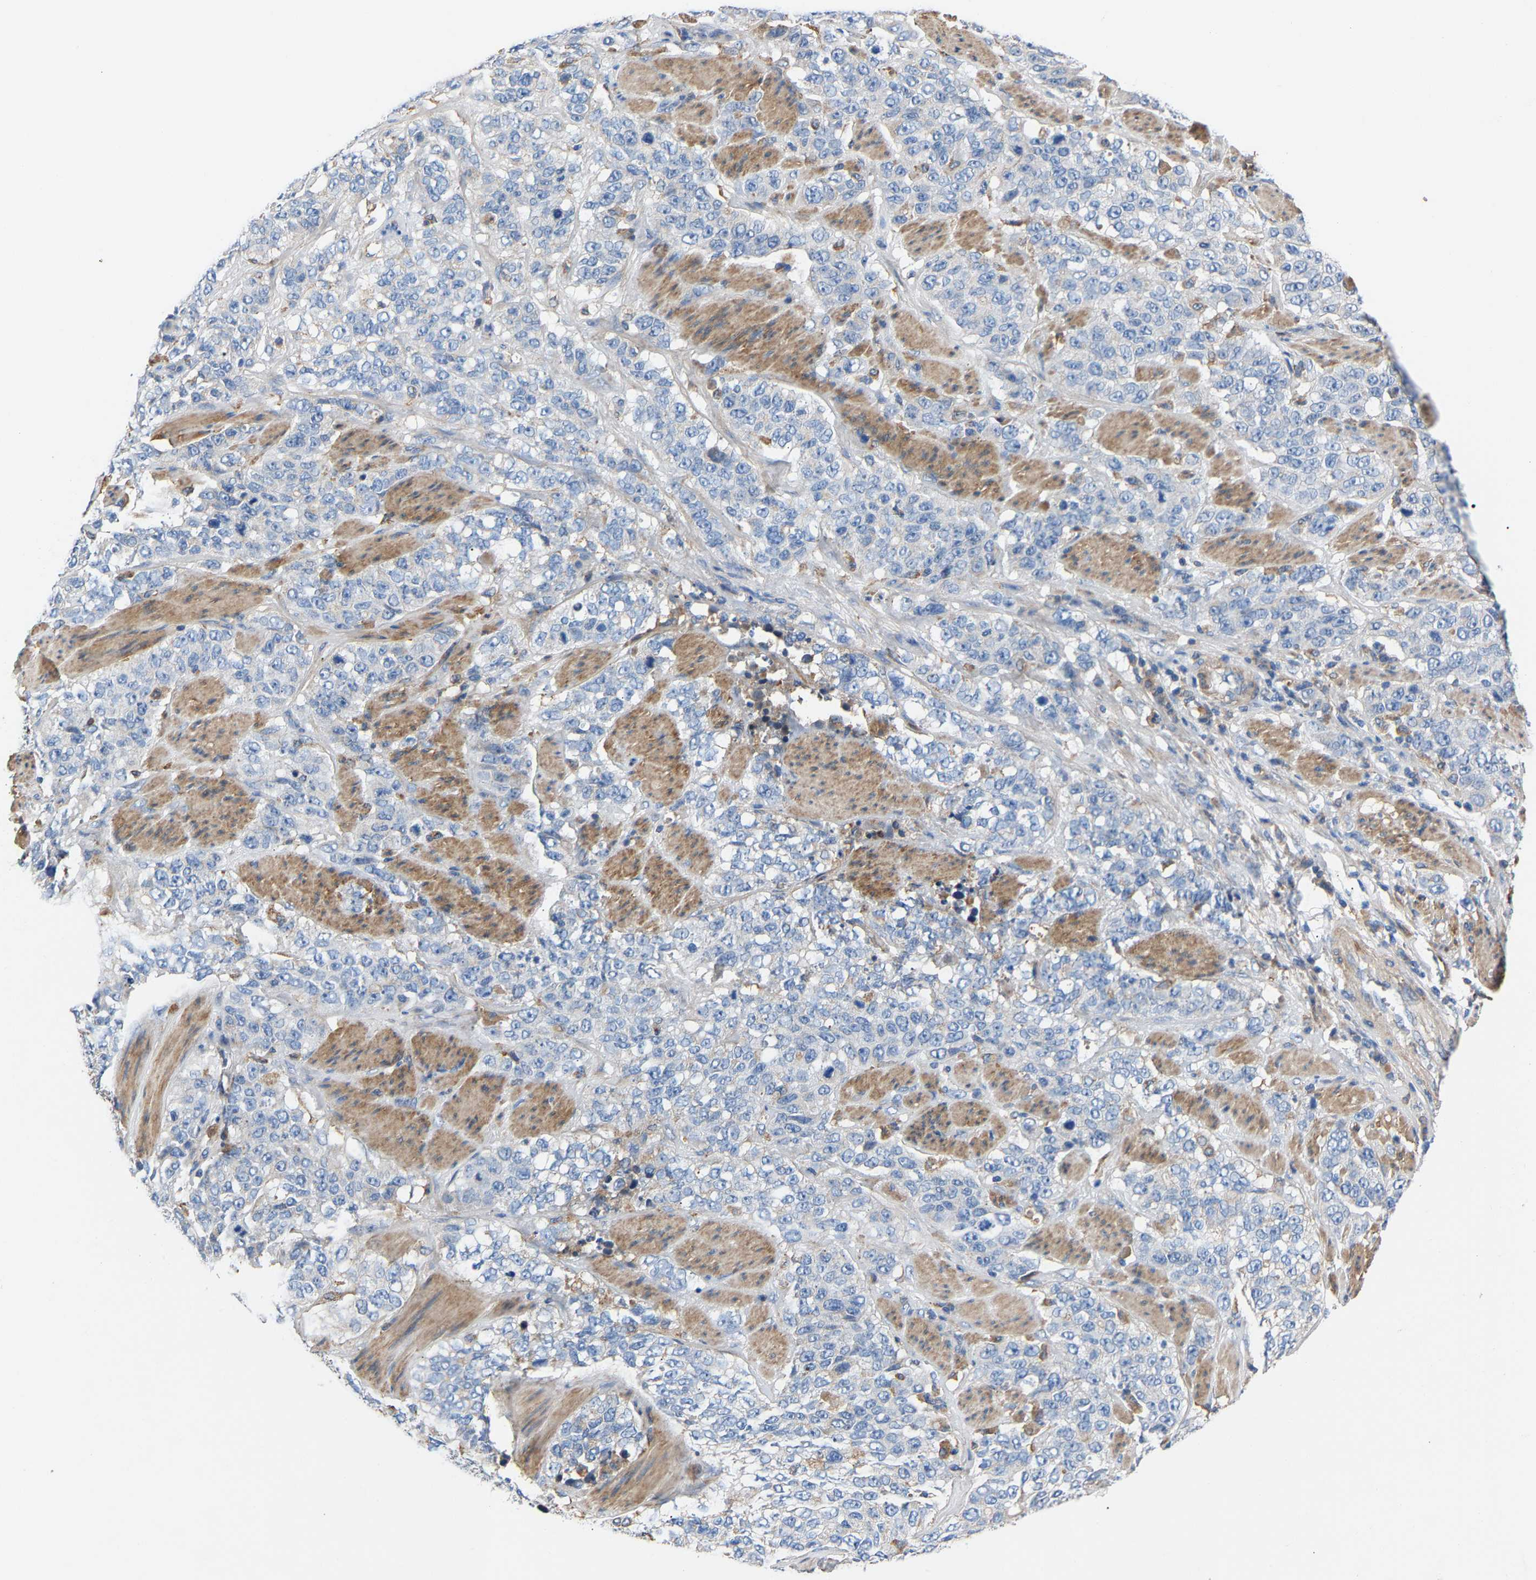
{"staining": {"intensity": "negative", "quantity": "none", "location": "none"}, "tissue": "stomach cancer", "cell_type": "Tumor cells", "image_type": "cancer", "snomed": [{"axis": "morphology", "description": "Adenocarcinoma, NOS"}, {"axis": "topography", "description": "Stomach"}], "caption": "High magnification brightfield microscopy of stomach cancer stained with DAB (3,3'-diaminobenzidine) (brown) and counterstained with hematoxylin (blue): tumor cells show no significant expression. The staining is performed using DAB (3,3'-diaminobenzidine) brown chromogen with nuclei counter-stained in using hematoxylin.", "gene": "CCDC171", "patient": {"sex": "male", "age": 48}}